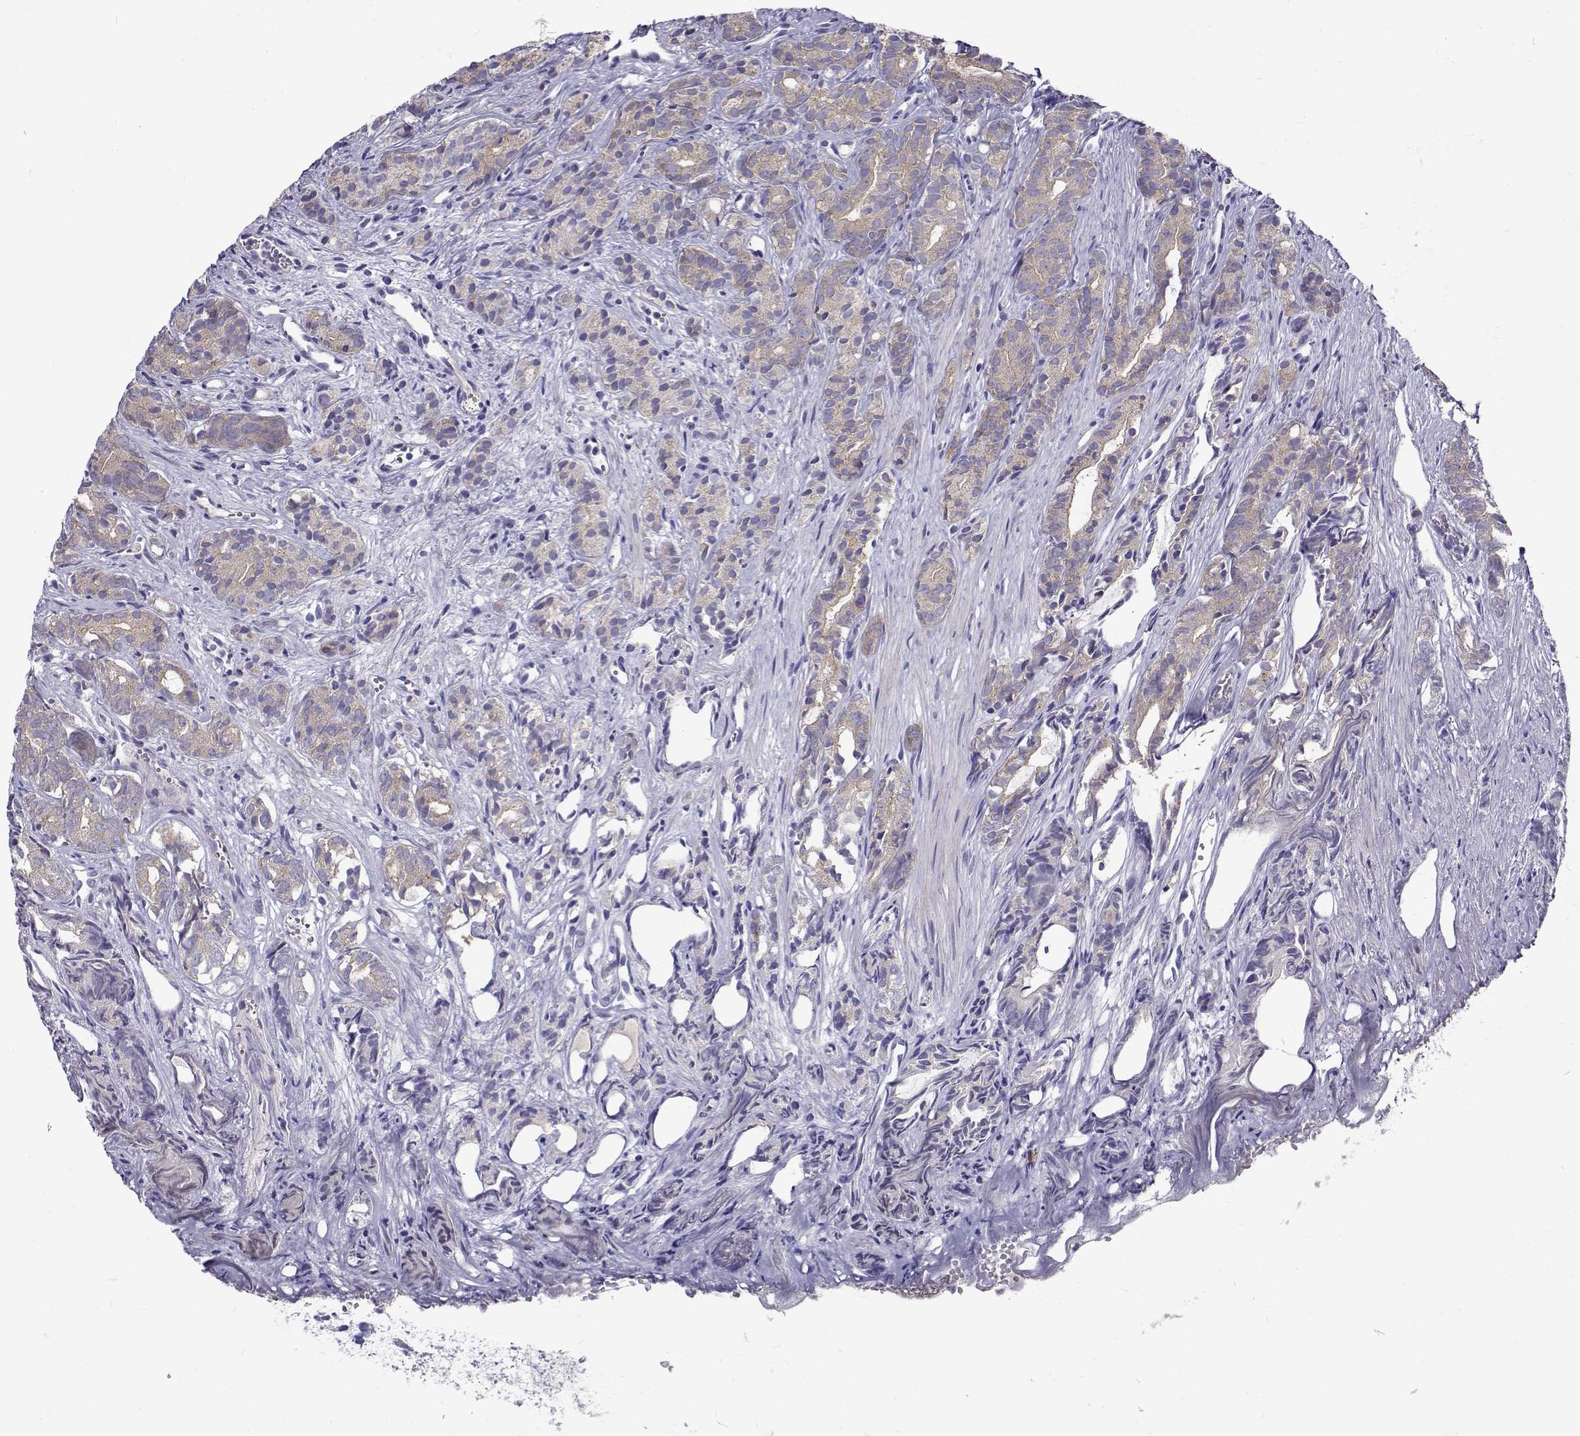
{"staining": {"intensity": "weak", "quantity": "25%-75%", "location": "cytoplasmic/membranous"}, "tissue": "prostate cancer", "cell_type": "Tumor cells", "image_type": "cancer", "snomed": [{"axis": "morphology", "description": "Adenocarcinoma, High grade"}, {"axis": "topography", "description": "Prostate"}], "caption": "There is low levels of weak cytoplasmic/membranous expression in tumor cells of prostate cancer, as demonstrated by immunohistochemical staining (brown color).", "gene": "IGSF1", "patient": {"sex": "male", "age": 84}}